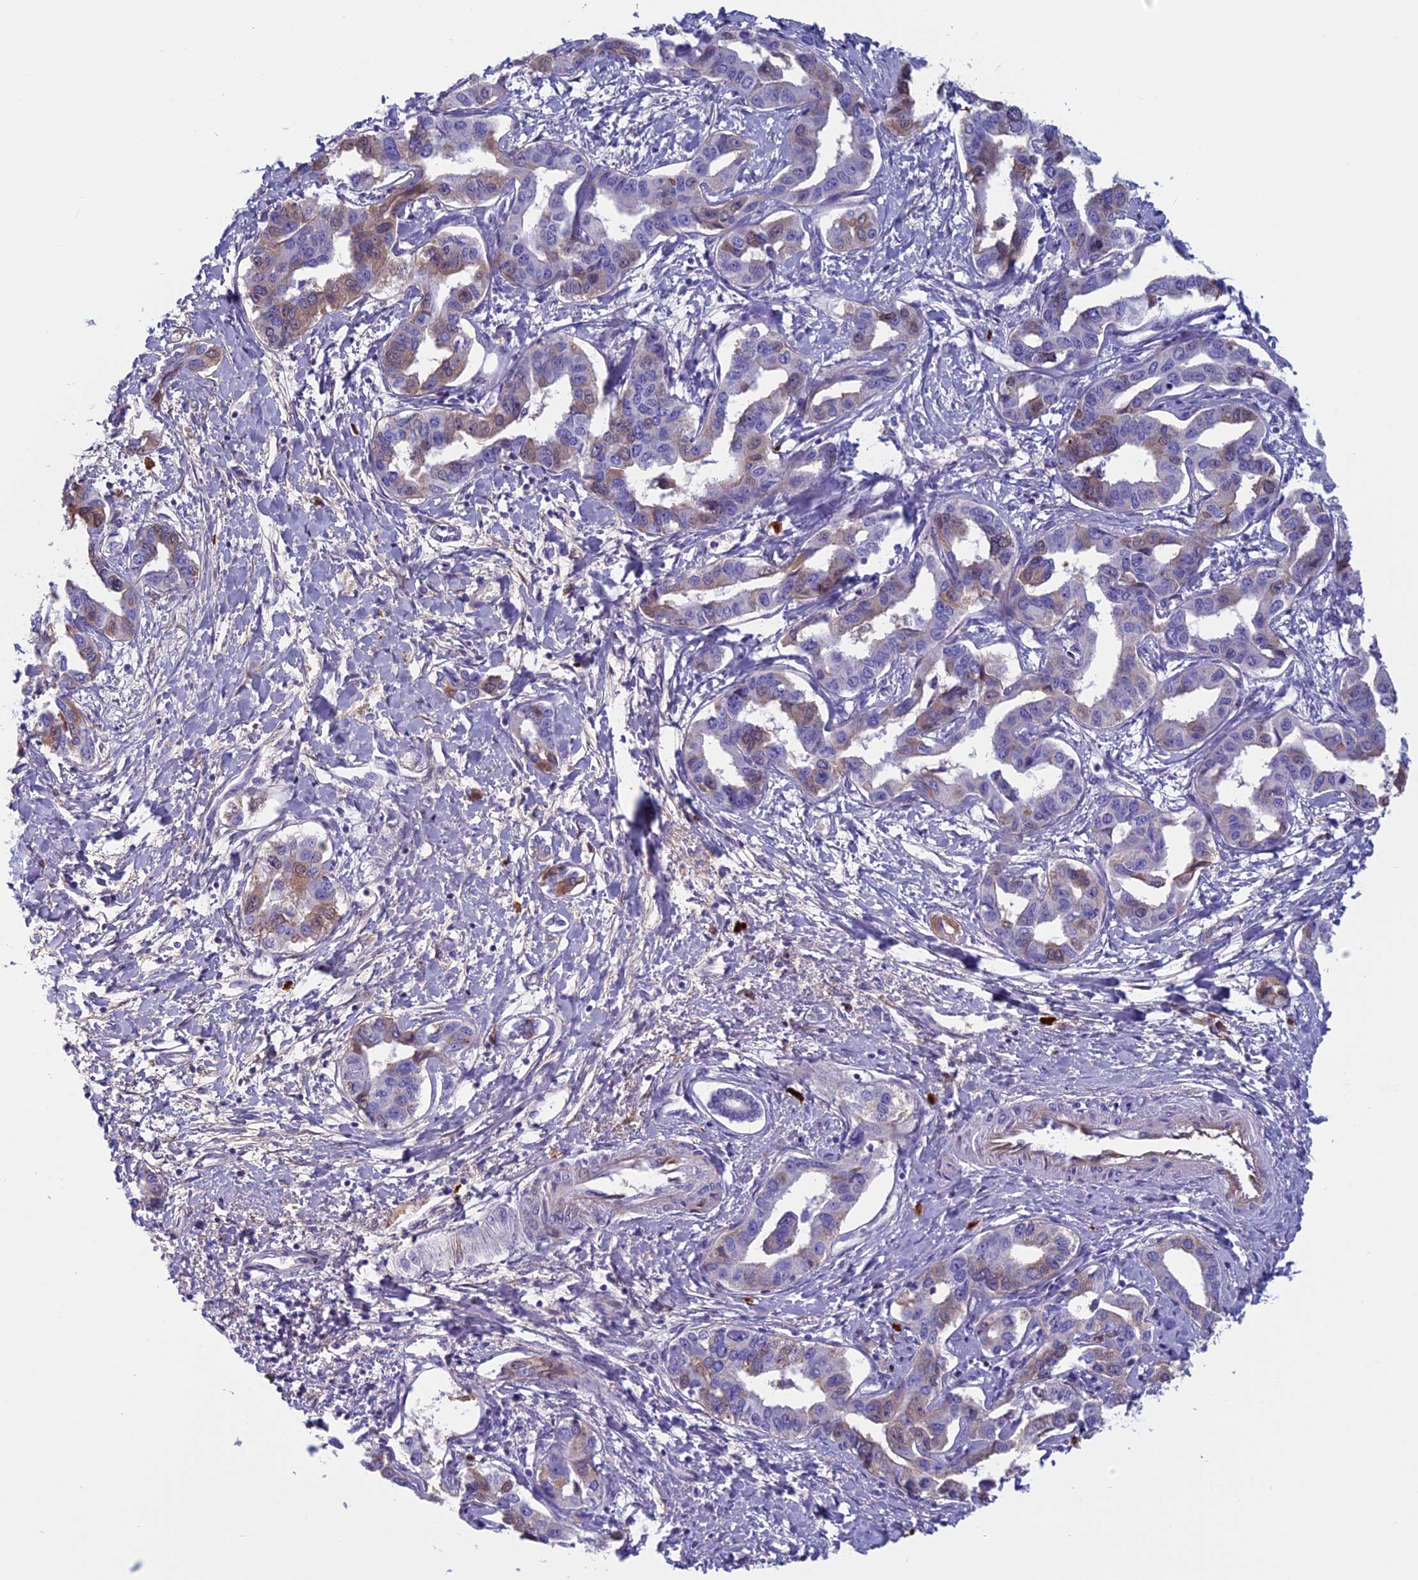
{"staining": {"intensity": "moderate", "quantity": "25%-75%", "location": "cytoplasmic/membranous"}, "tissue": "liver cancer", "cell_type": "Tumor cells", "image_type": "cancer", "snomed": [{"axis": "morphology", "description": "Cholangiocarcinoma"}, {"axis": "topography", "description": "Liver"}], "caption": "Protein analysis of liver cholangiocarcinoma tissue demonstrates moderate cytoplasmic/membranous expression in about 25%-75% of tumor cells. (DAB IHC, brown staining for protein, blue staining for nuclei).", "gene": "ANGPTL2", "patient": {"sex": "male", "age": 59}}